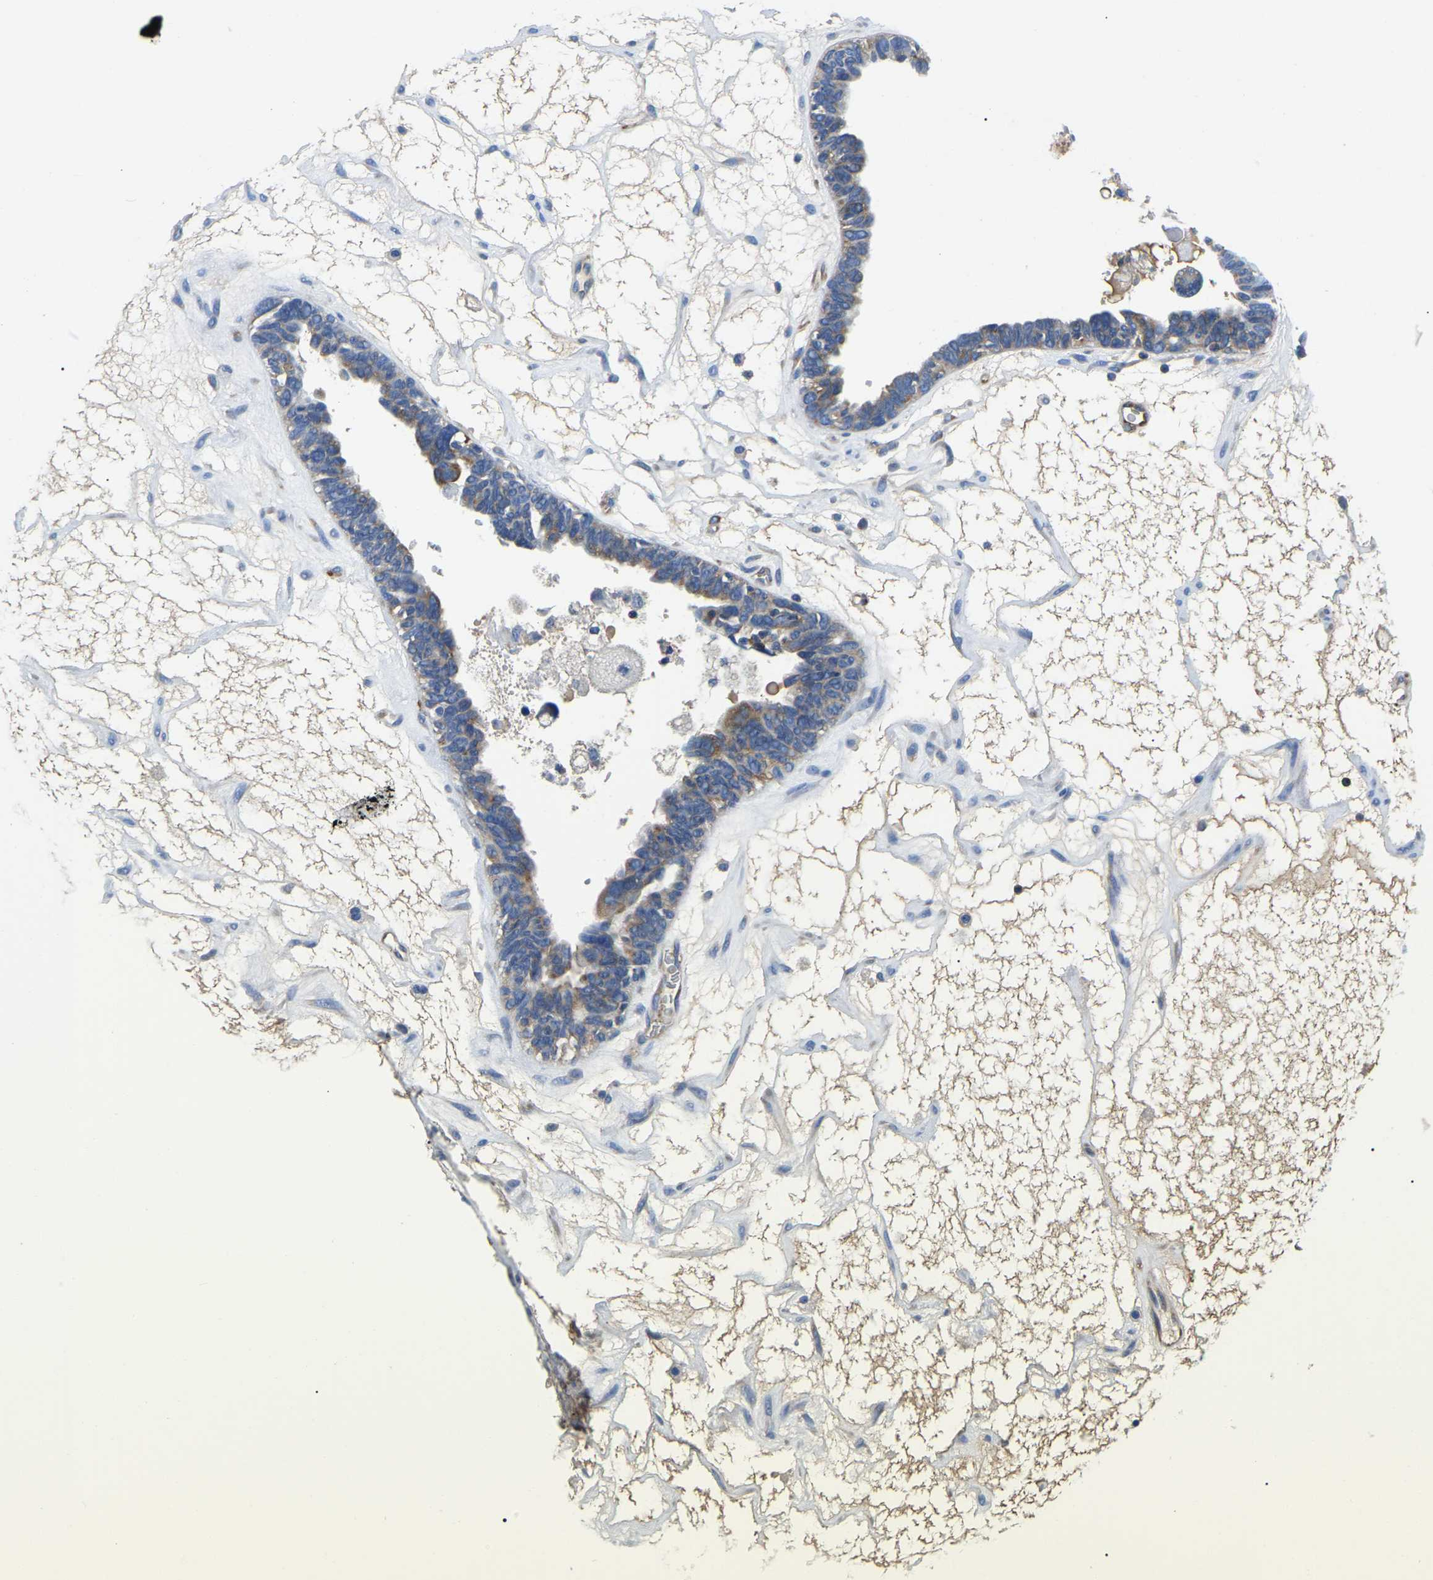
{"staining": {"intensity": "weak", "quantity": "25%-75%", "location": "cytoplasmic/membranous"}, "tissue": "ovarian cancer", "cell_type": "Tumor cells", "image_type": "cancer", "snomed": [{"axis": "morphology", "description": "Cystadenocarcinoma, serous, NOS"}, {"axis": "topography", "description": "Ovary"}], "caption": "Ovarian cancer (serous cystadenocarcinoma) was stained to show a protein in brown. There is low levels of weak cytoplasmic/membranous staining in approximately 25%-75% of tumor cells. (Stains: DAB in brown, nuclei in blue, Microscopy: brightfield microscopy at high magnification).", "gene": "DUSP8", "patient": {"sex": "female", "age": 79}}